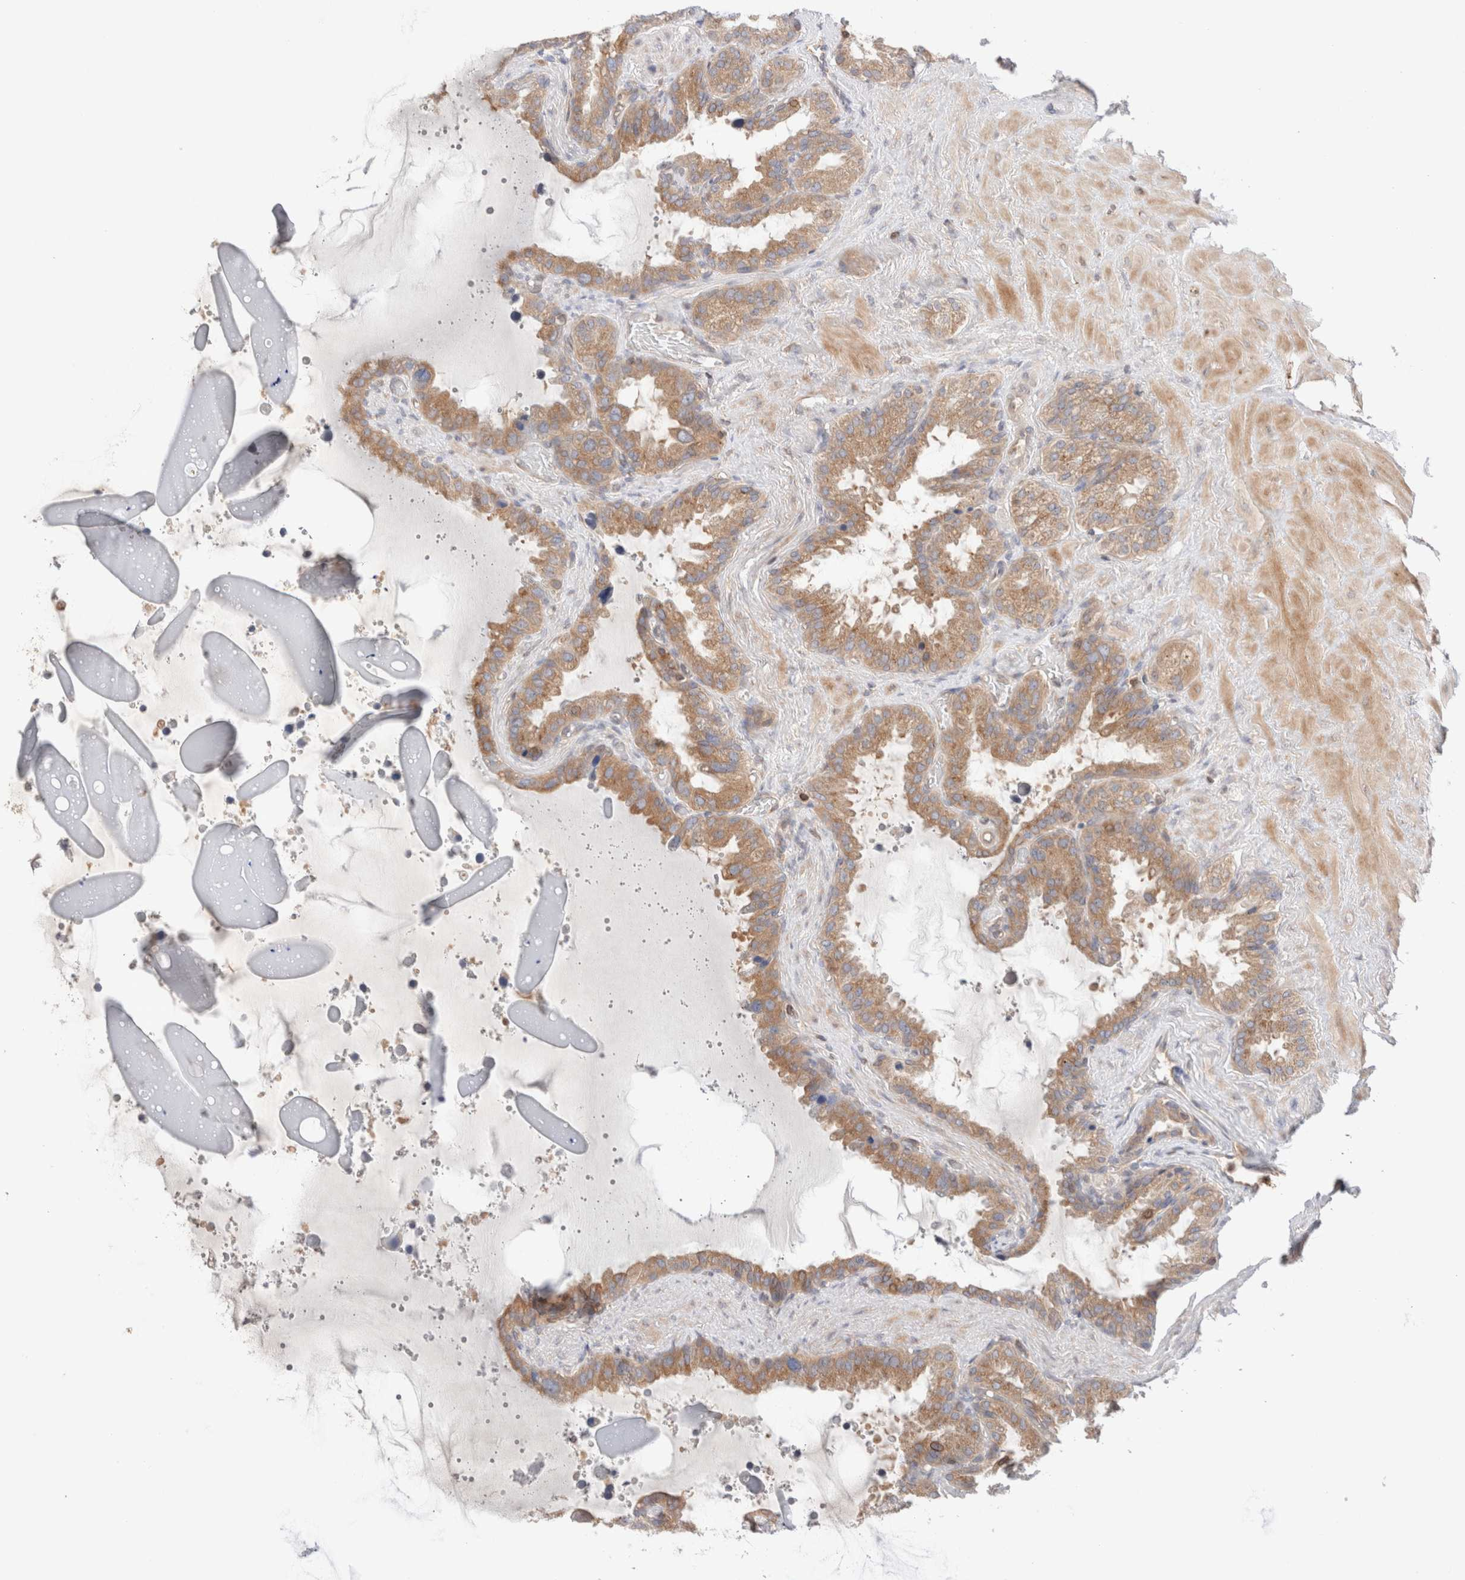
{"staining": {"intensity": "moderate", "quantity": ">75%", "location": "cytoplasmic/membranous"}, "tissue": "seminal vesicle", "cell_type": "Glandular cells", "image_type": "normal", "snomed": [{"axis": "morphology", "description": "Normal tissue, NOS"}, {"axis": "topography", "description": "Seminal veicle"}], "caption": "Immunohistochemical staining of normal human seminal vesicle displays medium levels of moderate cytoplasmic/membranous staining in approximately >75% of glandular cells. The staining is performed using DAB (3,3'-diaminobenzidine) brown chromogen to label protein expression. The nuclei are counter-stained blue using hematoxylin.", "gene": "SIKE1", "patient": {"sex": "male", "age": 46}}